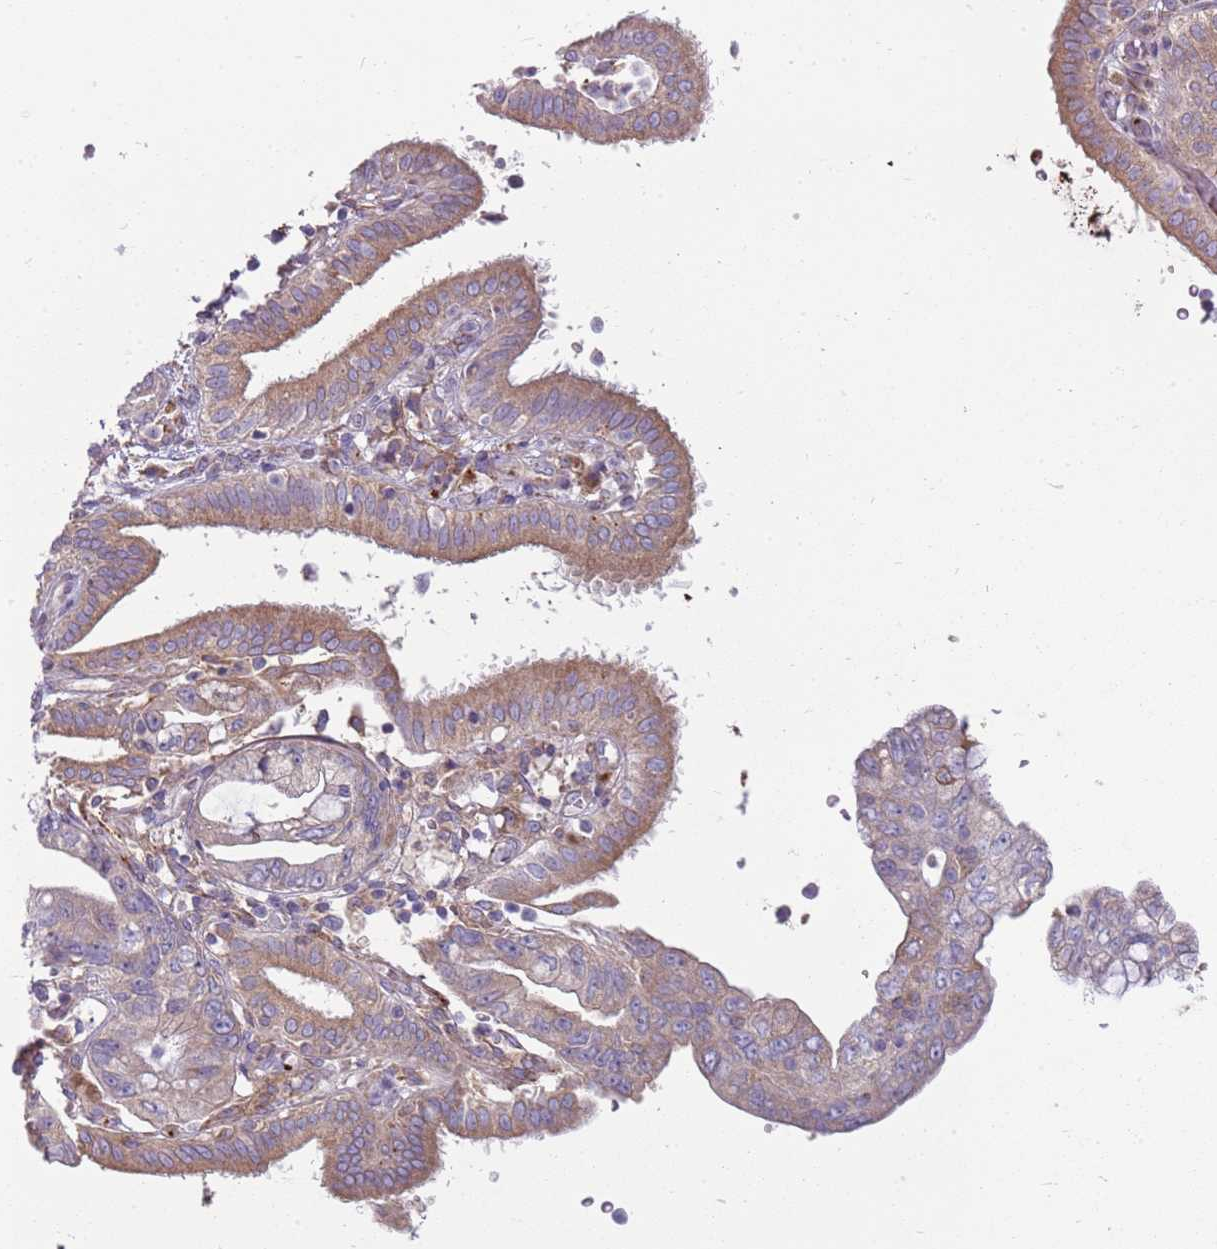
{"staining": {"intensity": "weak", "quantity": ">75%", "location": "cytoplasmic/membranous"}, "tissue": "pancreatic cancer", "cell_type": "Tumor cells", "image_type": "cancer", "snomed": [{"axis": "morphology", "description": "Adenocarcinoma, NOS"}, {"axis": "topography", "description": "Pancreas"}], "caption": "A histopathology image showing weak cytoplasmic/membranous expression in about >75% of tumor cells in pancreatic cancer (adenocarcinoma), as visualized by brown immunohistochemical staining.", "gene": "EMC1", "patient": {"sex": "female", "age": 73}}